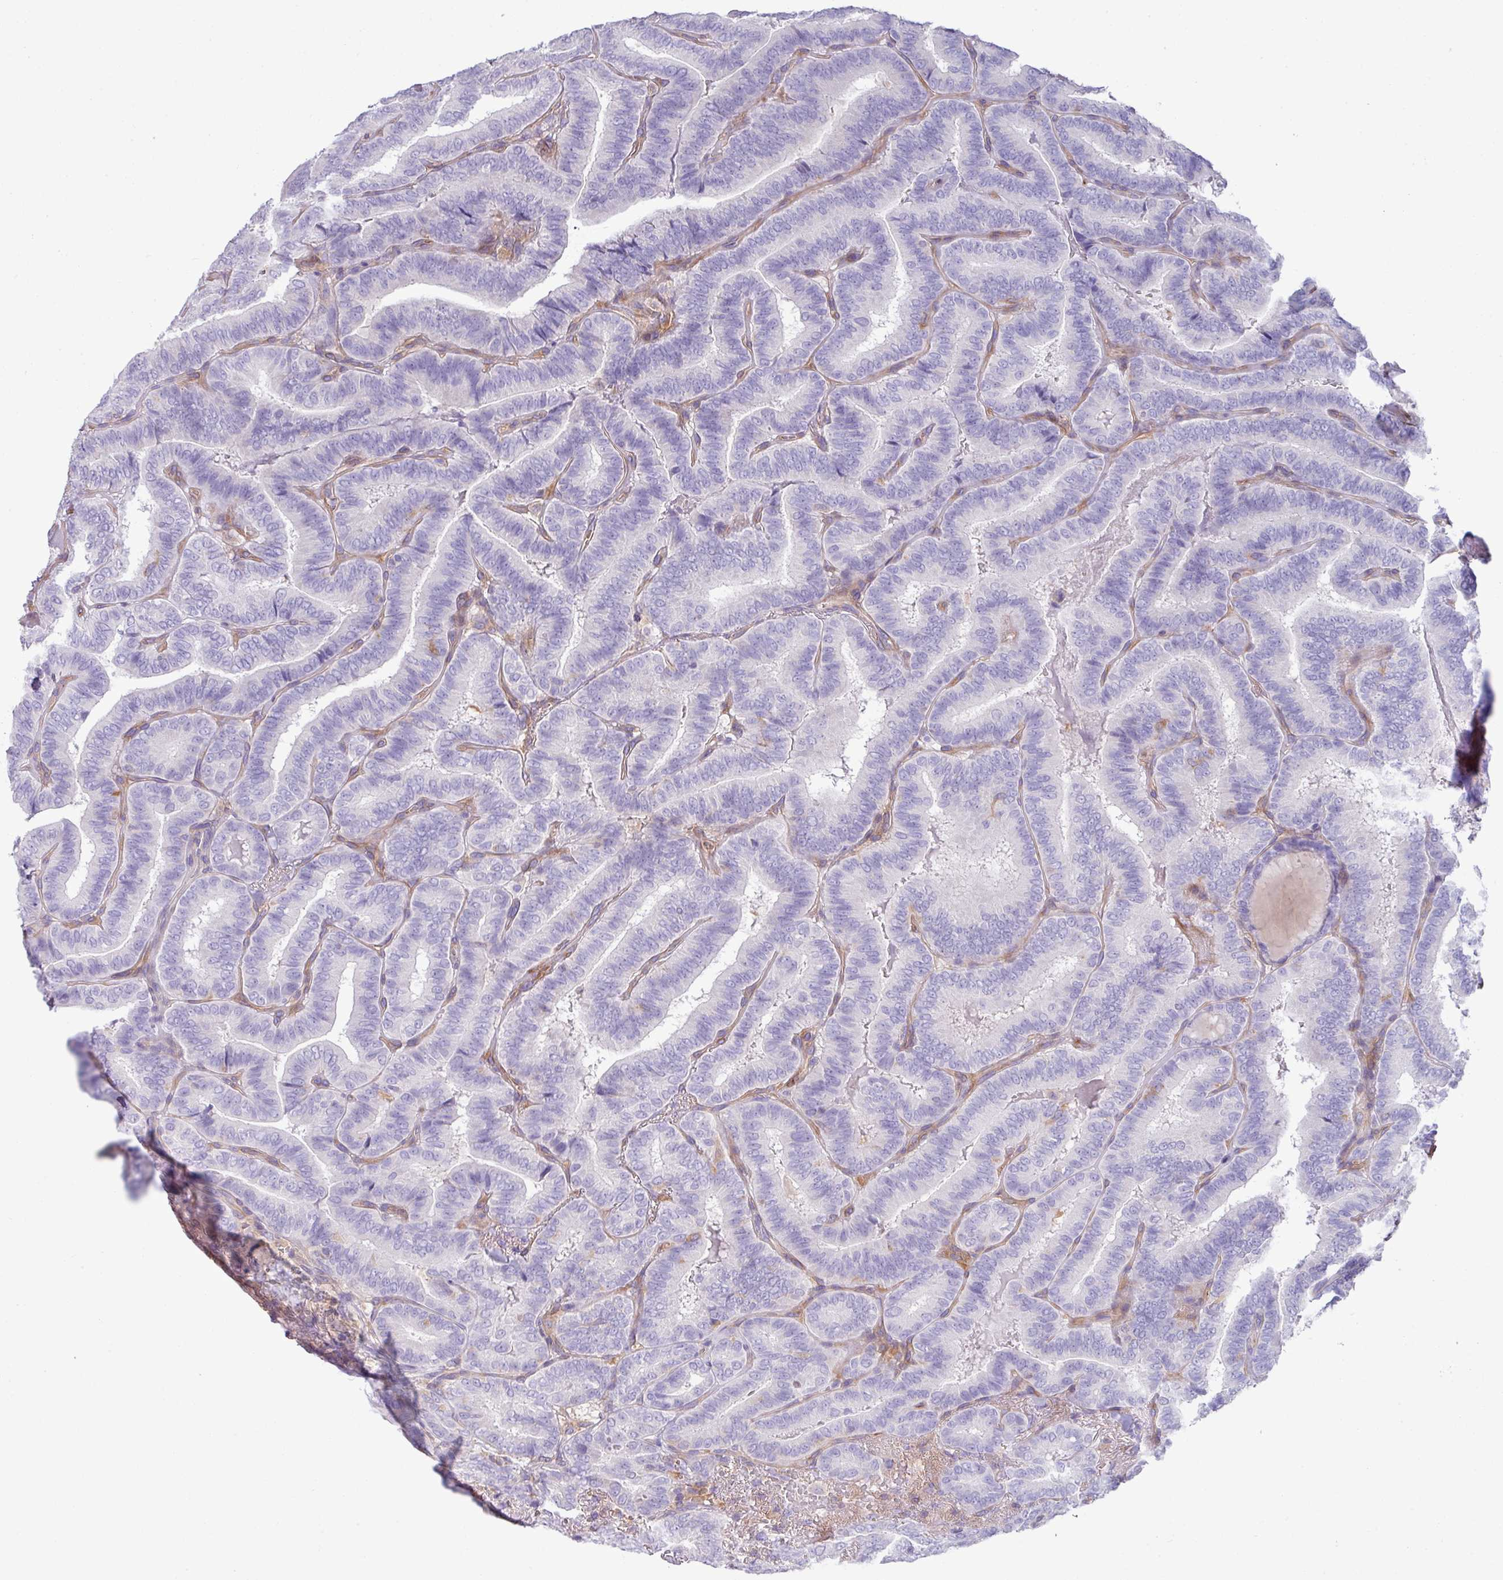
{"staining": {"intensity": "negative", "quantity": "none", "location": "none"}, "tissue": "thyroid cancer", "cell_type": "Tumor cells", "image_type": "cancer", "snomed": [{"axis": "morphology", "description": "Papillary adenocarcinoma, NOS"}, {"axis": "topography", "description": "Thyroid gland"}], "caption": "This is an immunohistochemistry (IHC) micrograph of thyroid cancer (papillary adenocarcinoma). There is no expression in tumor cells.", "gene": "KIRREL3", "patient": {"sex": "male", "age": 61}}